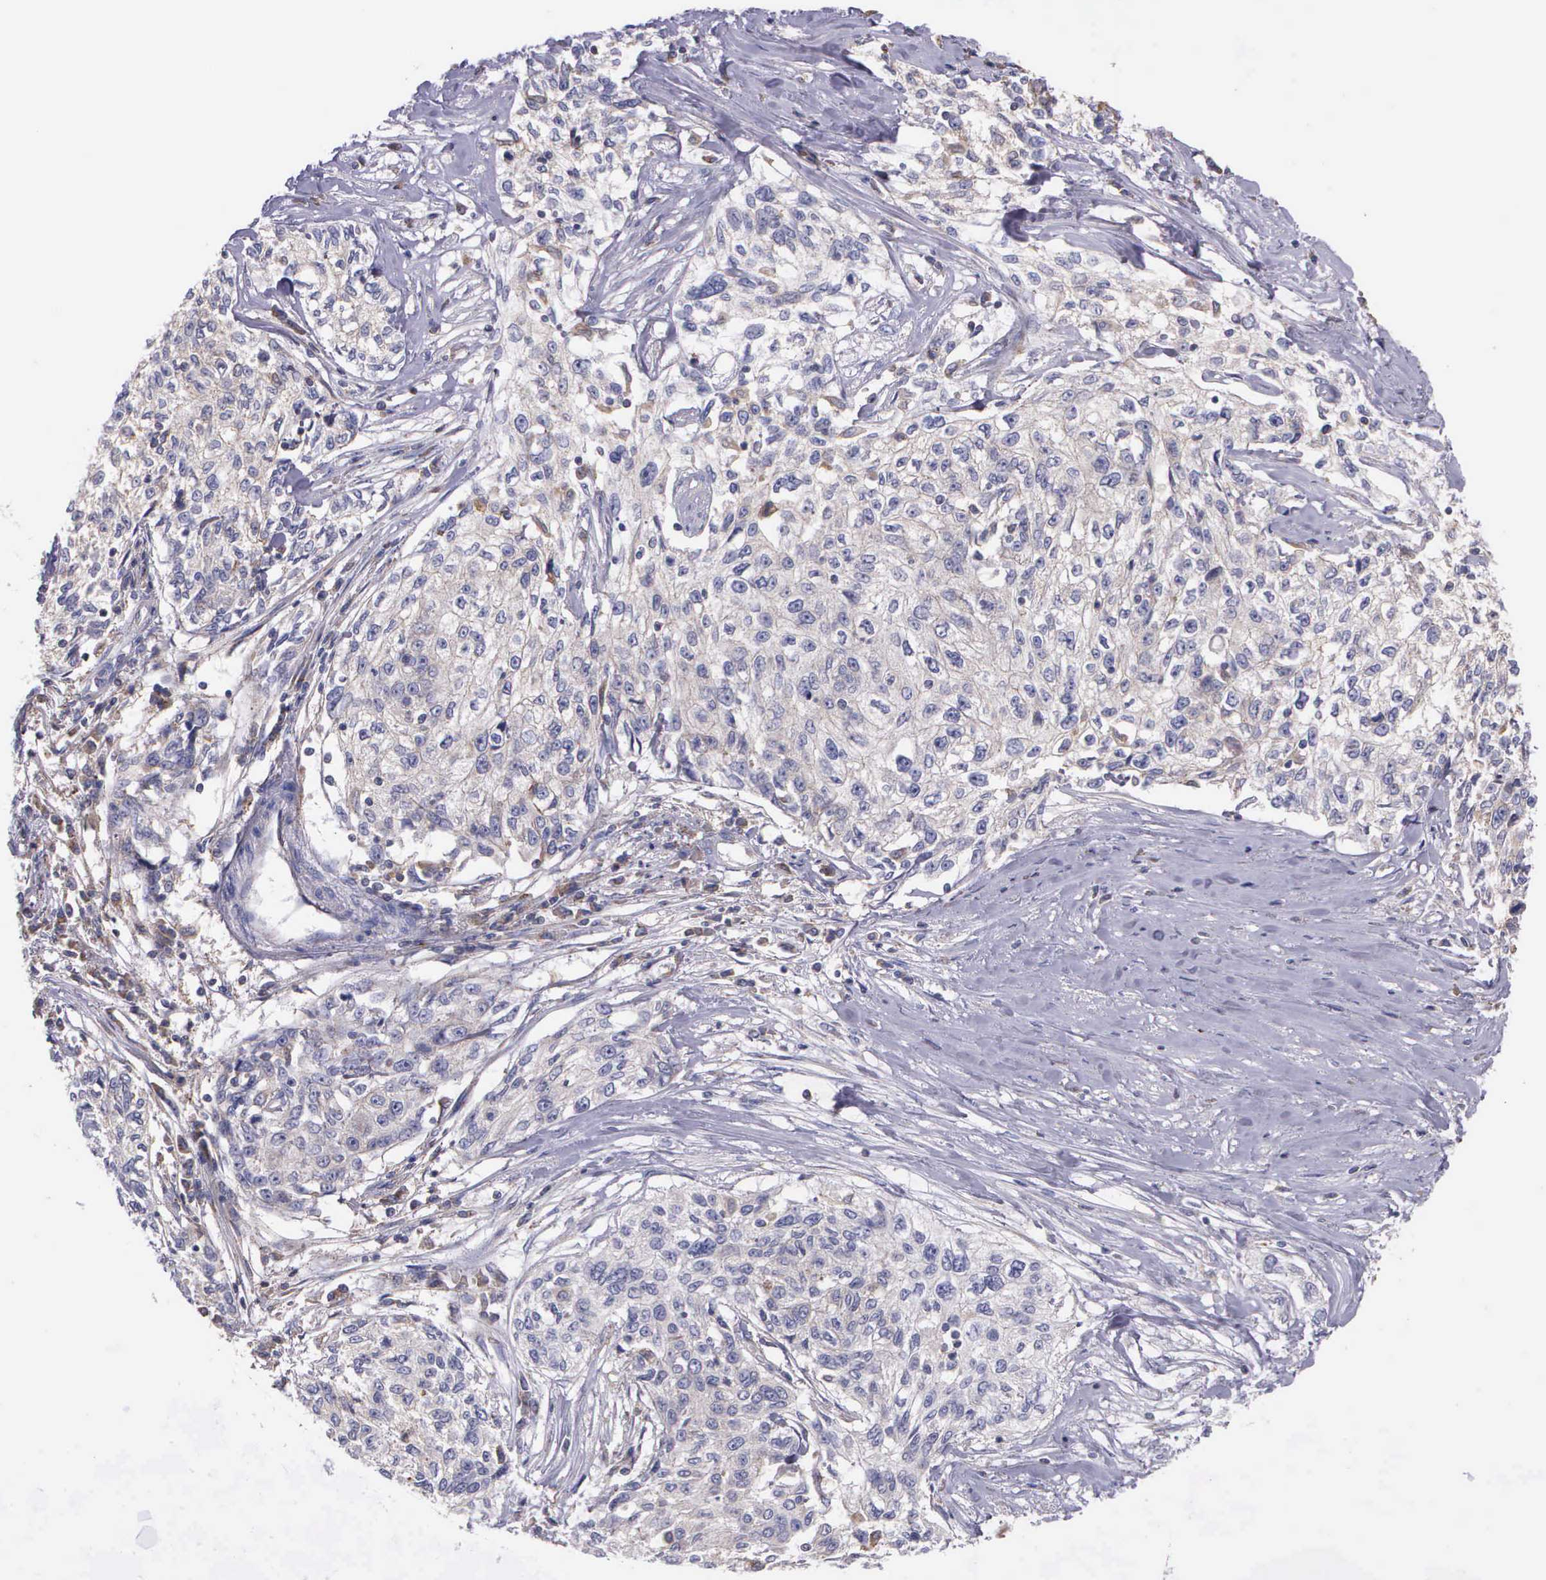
{"staining": {"intensity": "negative", "quantity": "none", "location": "none"}, "tissue": "cervical cancer", "cell_type": "Tumor cells", "image_type": "cancer", "snomed": [{"axis": "morphology", "description": "Squamous cell carcinoma, NOS"}, {"axis": "topography", "description": "Cervix"}], "caption": "Human cervical cancer stained for a protein using immunohistochemistry demonstrates no expression in tumor cells.", "gene": "MIA2", "patient": {"sex": "female", "age": 57}}